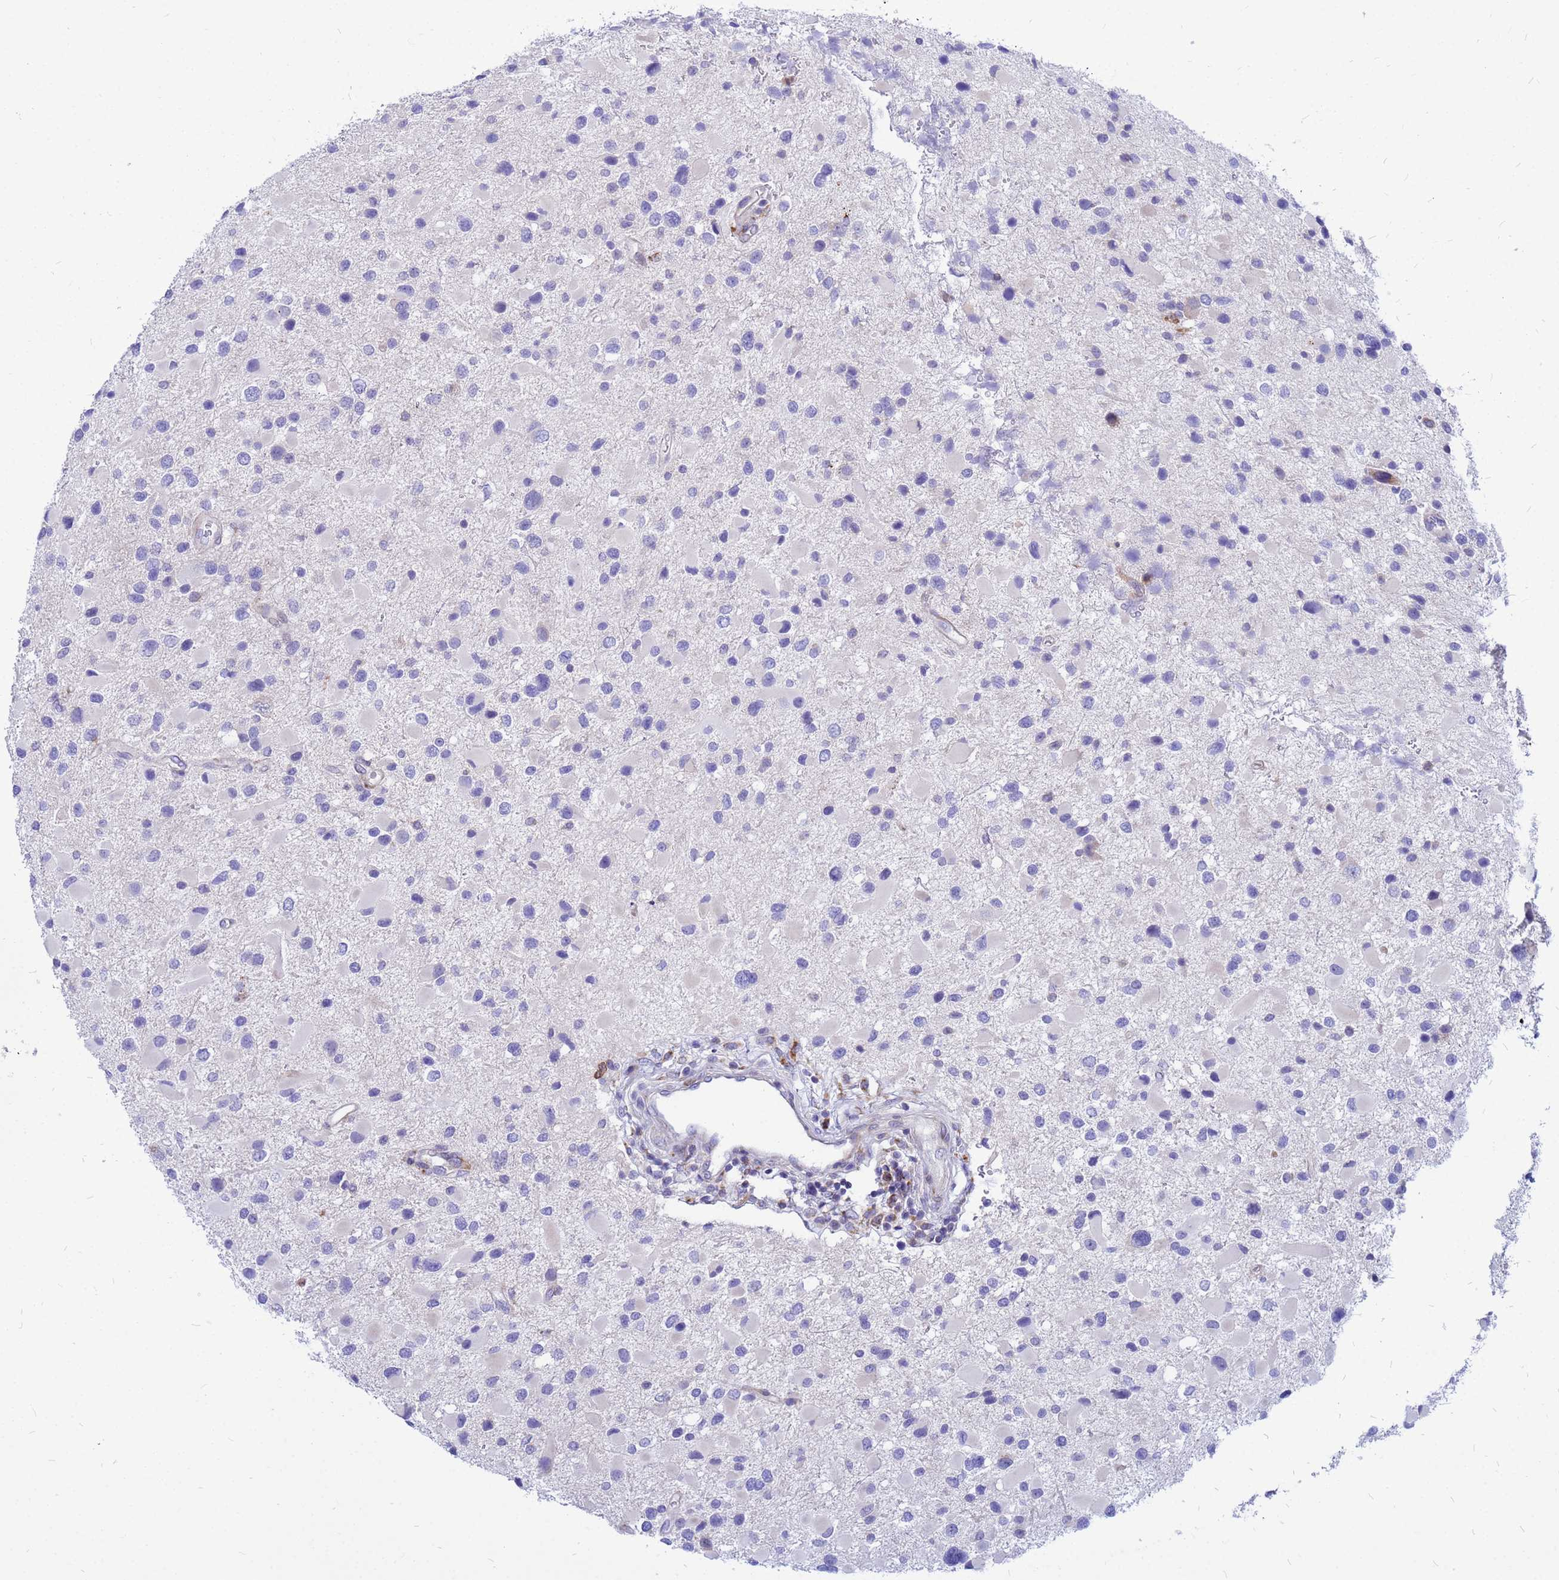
{"staining": {"intensity": "negative", "quantity": "none", "location": "none"}, "tissue": "glioma", "cell_type": "Tumor cells", "image_type": "cancer", "snomed": [{"axis": "morphology", "description": "Glioma, malignant, Low grade"}, {"axis": "topography", "description": "Brain"}], "caption": "Human low-grade glioma (malignant) stained for a protein using IHC shows no expression in tumor cells.", "gene": "FHIP1A", "patient": {"sex": "female", "age": 32}}